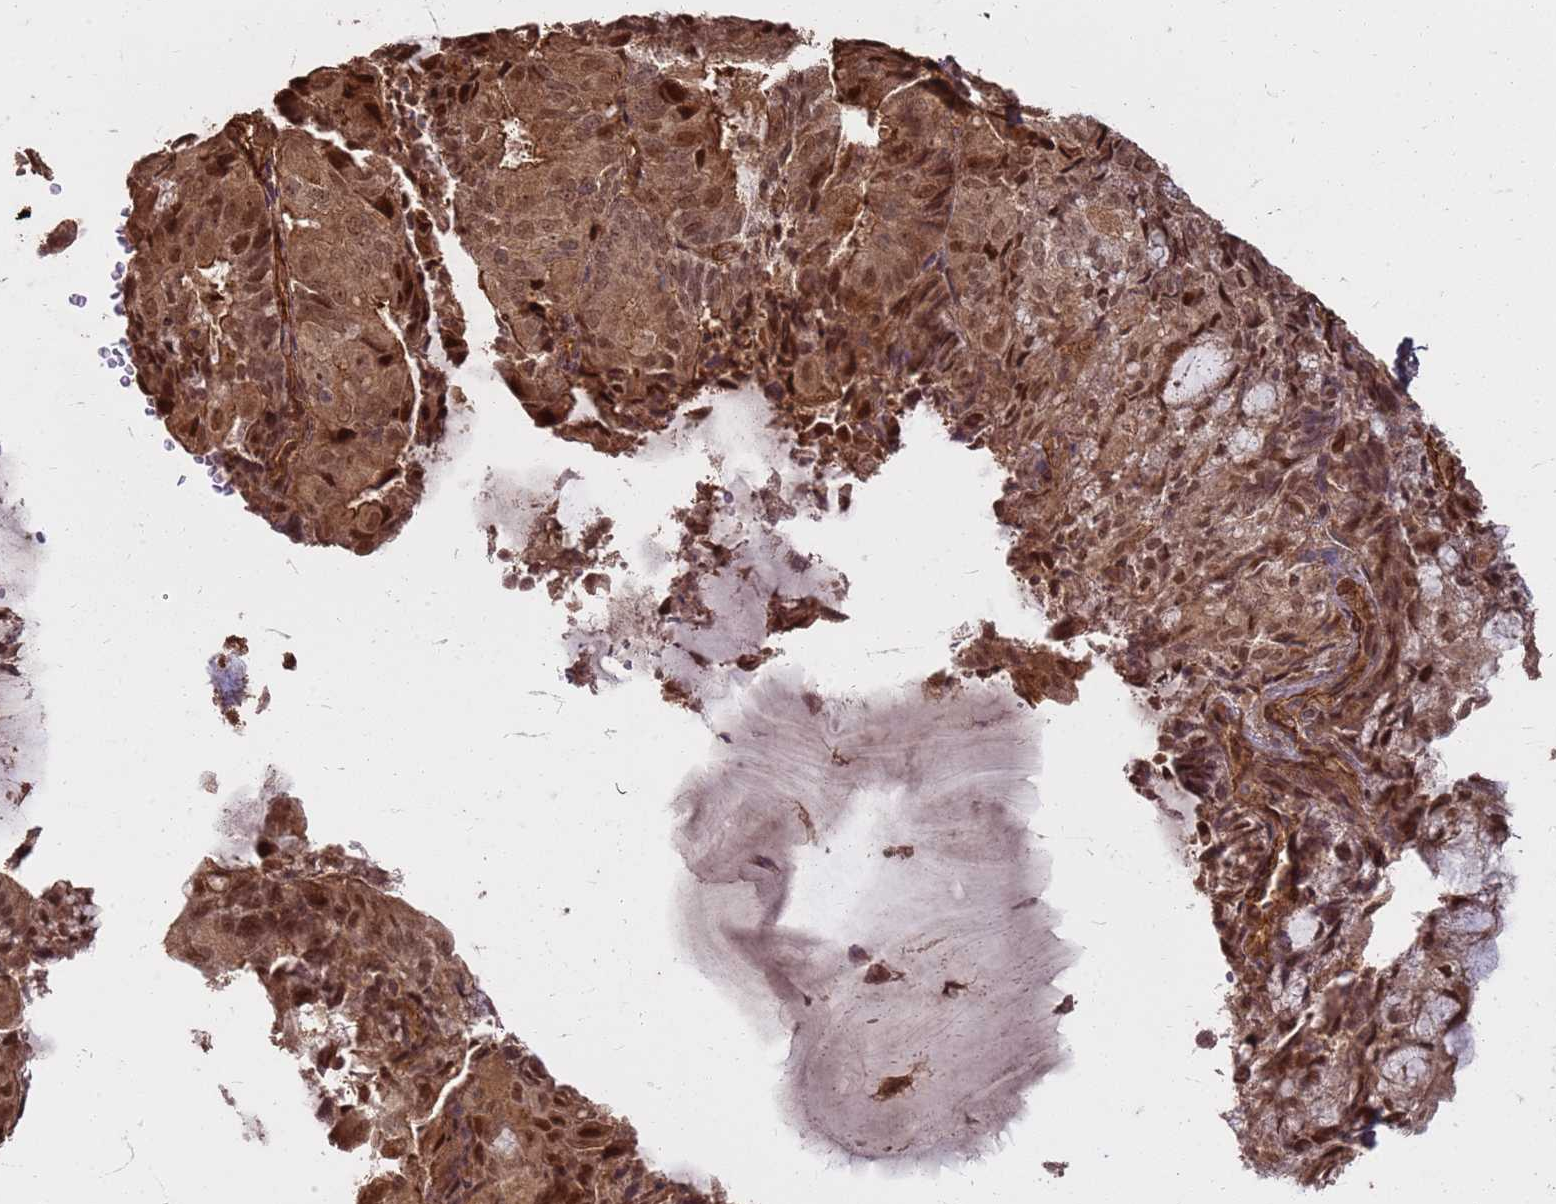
{"staining": {"intensity": "moderate", "quantity": ">75%", "location": "cytoplasmic/membranous,nuclear"}, "tissue": "endometrial cancer", "cell_type": "Tumor cells", "image_type": "cancer", "snomed": [{"axis": "morphology", "description": "Adenocarcinoma, NOS"}, {"axis": "topography", "description": "Endometrium"}], "caption": "An image showing moderate cytoplasmic/membranous and nuclear expression in approximately >75% of tumor cells in endometrial adenocarcinoma, as visualized by brown immunohistochemical staining.", "gene": "KIF26A", "patient": {"sex": "female", "age": 81}}